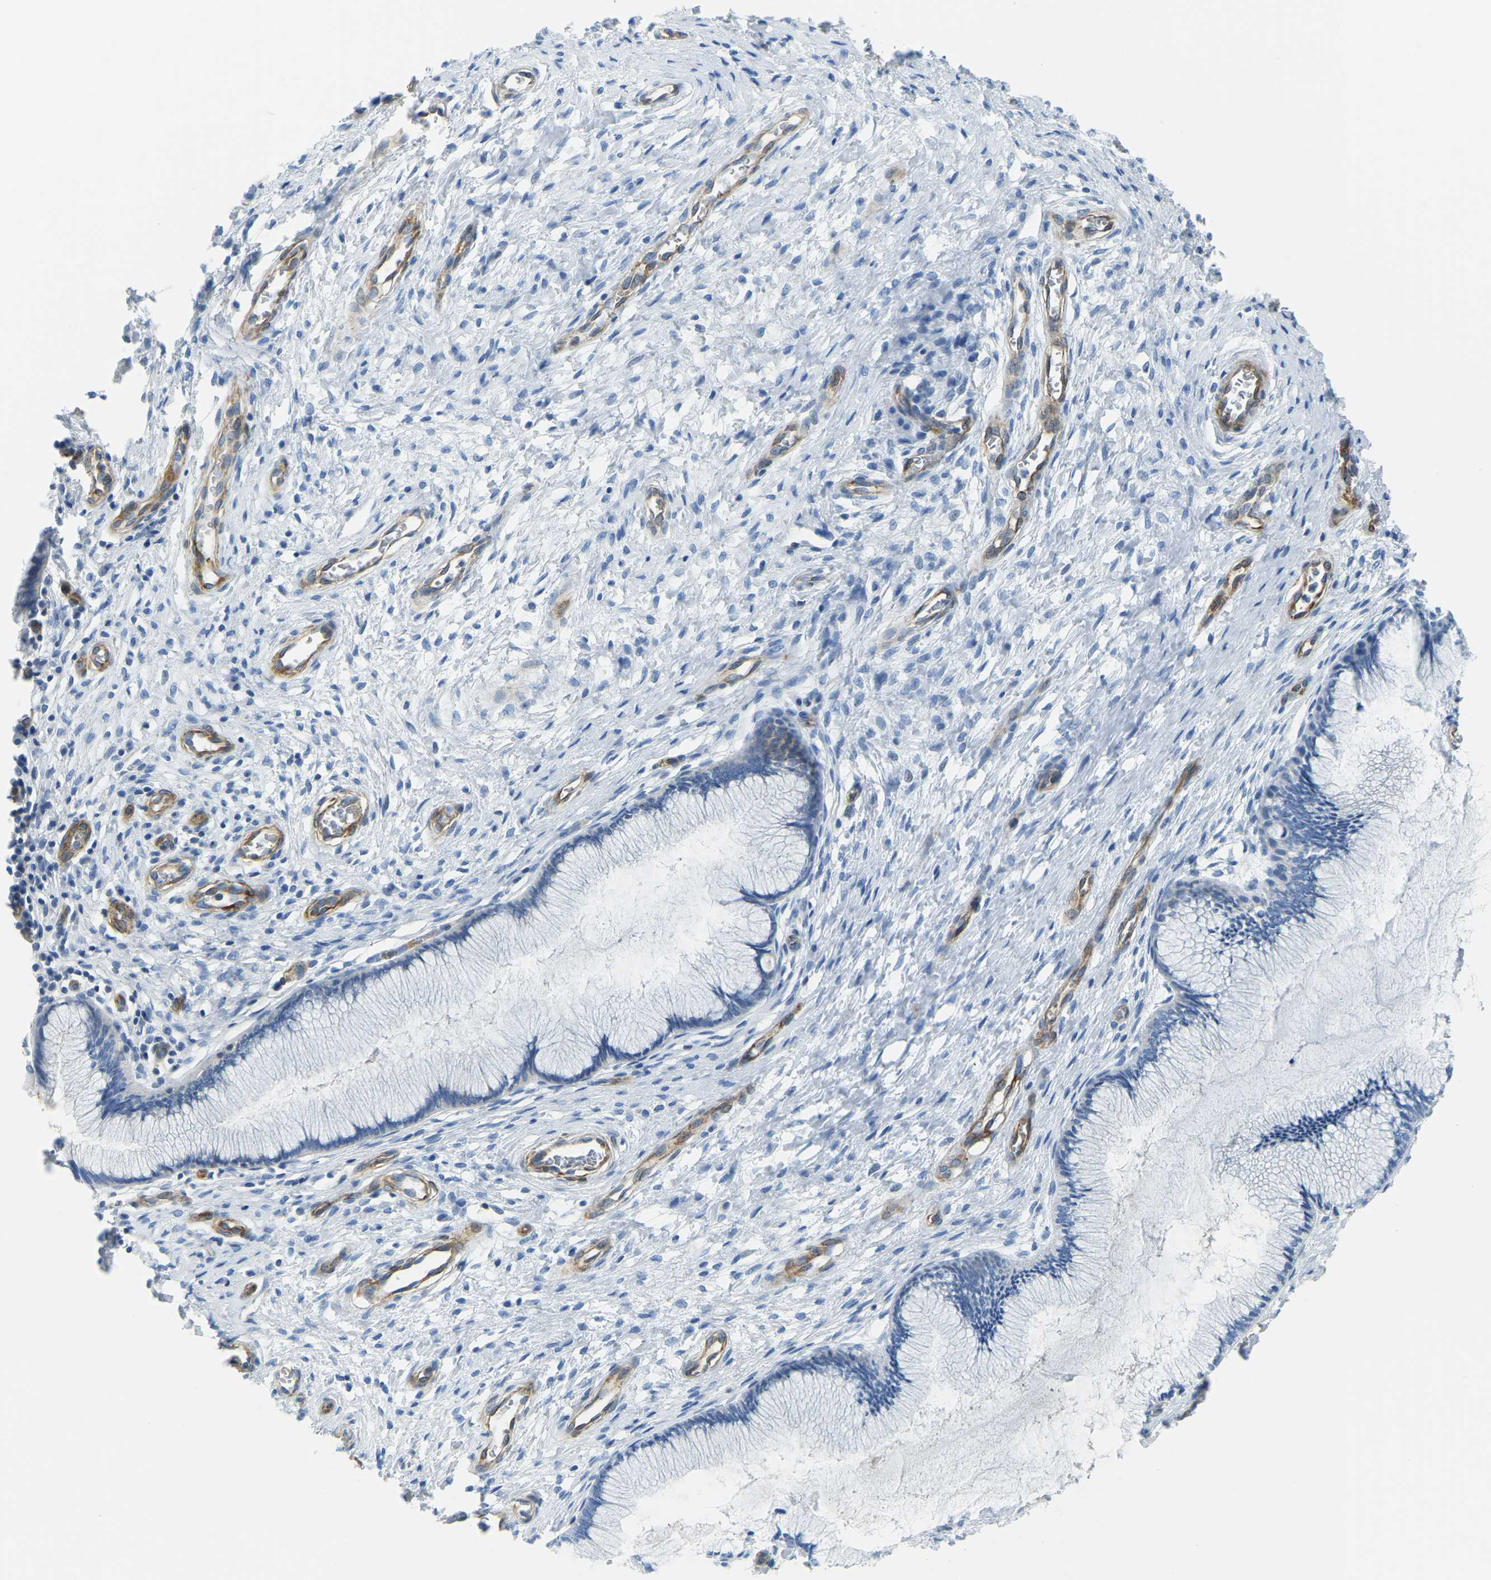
{"staining": {"intensity": "negative", "quantity": "none", "location": "none"}, "tissue": "cervix", "cell_type": "Glandular cells", "image_type": "normal", "snomed": [{"axis": "morphology", "description": "Normal tissue, NOS"}, {"axis": "topography", "description": "Cervix"}], "caption": "Cervix was stained to show a protein in brown. There is no significant staining in glandular cells. (DAB immunohistochemistry, high magnification).", "gene": "MYL3", "patient": {"sex": "female", "age": 55}}